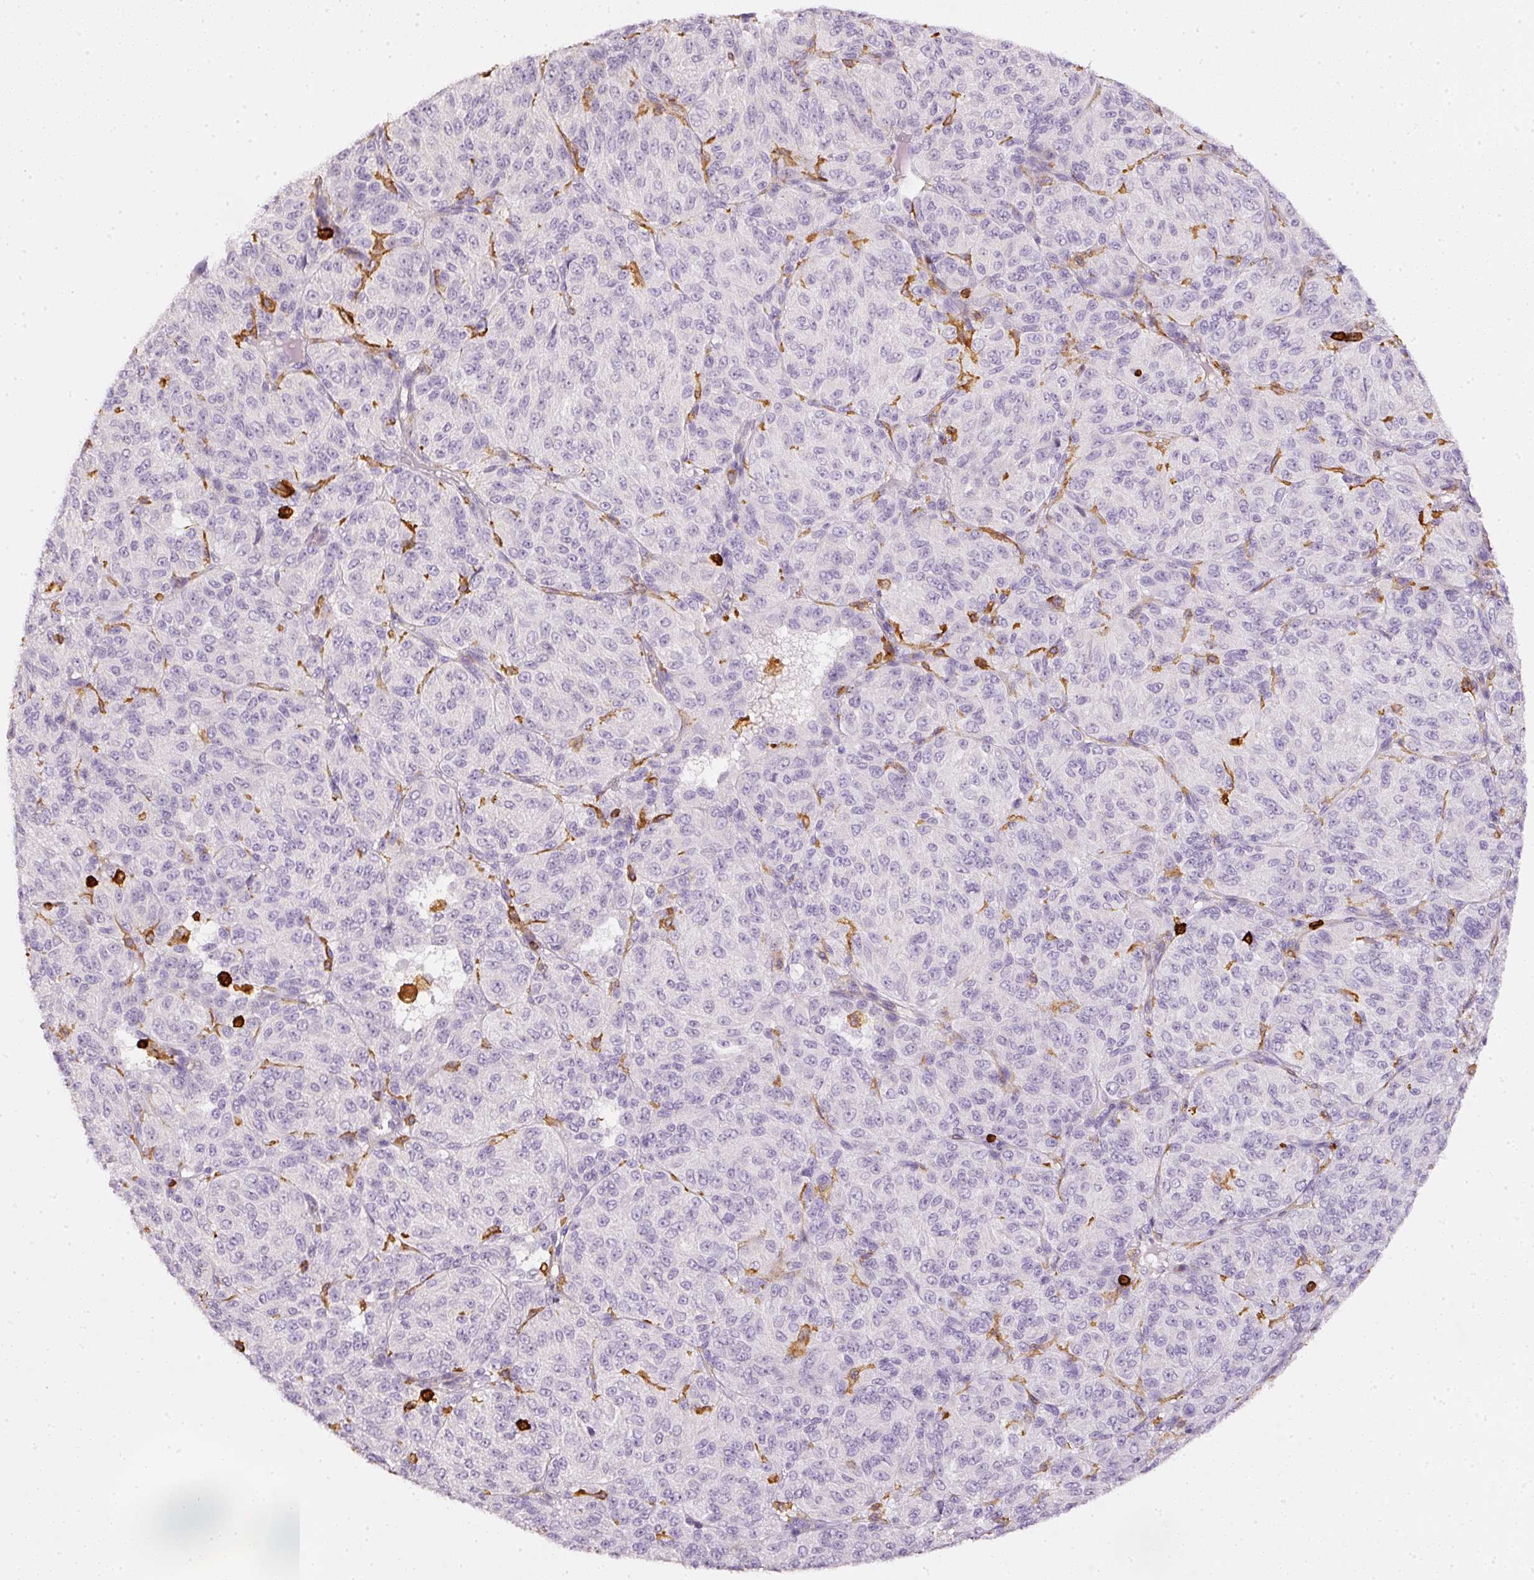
{"staining": {"intensity": "negative", "quantity": "none", "location": "none"}, "tissue": "melanoma", "cell_type": "Tumor cells", "image_type": "cancer", "snomed": [{"axis": "morphology", "description": "Malignant melanoma, Metastatic site"}, {"axis": "topography", "description": "Brain"}], "caption": "An image of melanoma stained for a protein reveals no brown staining in tumor cells.", "gene": "EVL", "patient": {"sex": "female", "age": 56}}